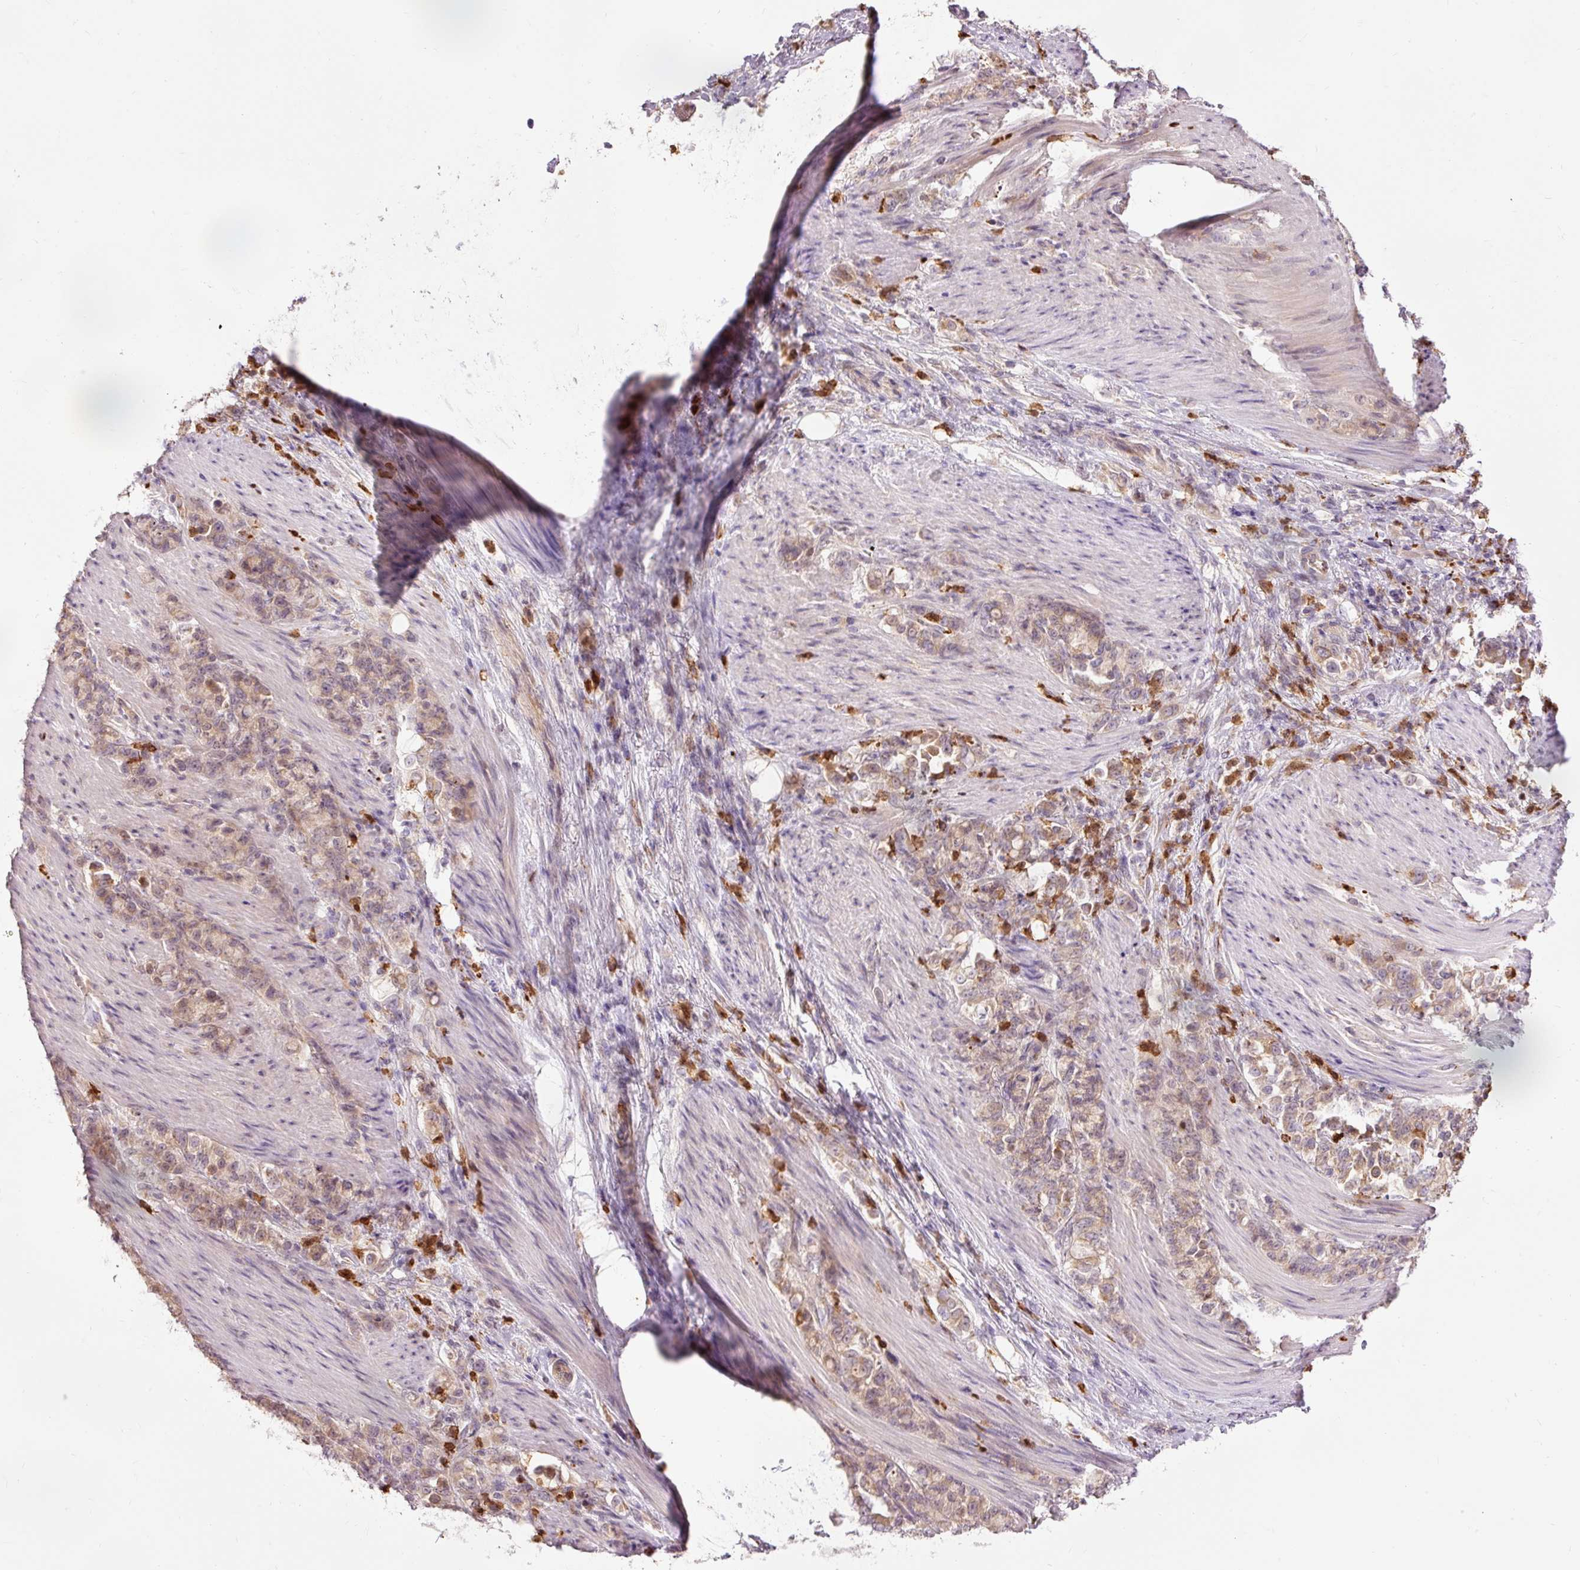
{"staining": {"intensity": "weak", "quantity": ">75%", "location": "cytoplasmic/membranous"}, "tissue": "stomach cancer", "cell_type": "Tumor cells", "image_type": "cancer", "snomed": [{"axis": "morphology", "description": "Adenocarcinoma, NOS"}, {"axis": "topography", "description": "Stomach"}], "caption": "Tumor cells display low levels of weak cytoplasmic/membranous staining in approximately >75% of cells in stomach cancer.", "gene": "PRDX5", "patient": {"sex": "female", "age": 79}}